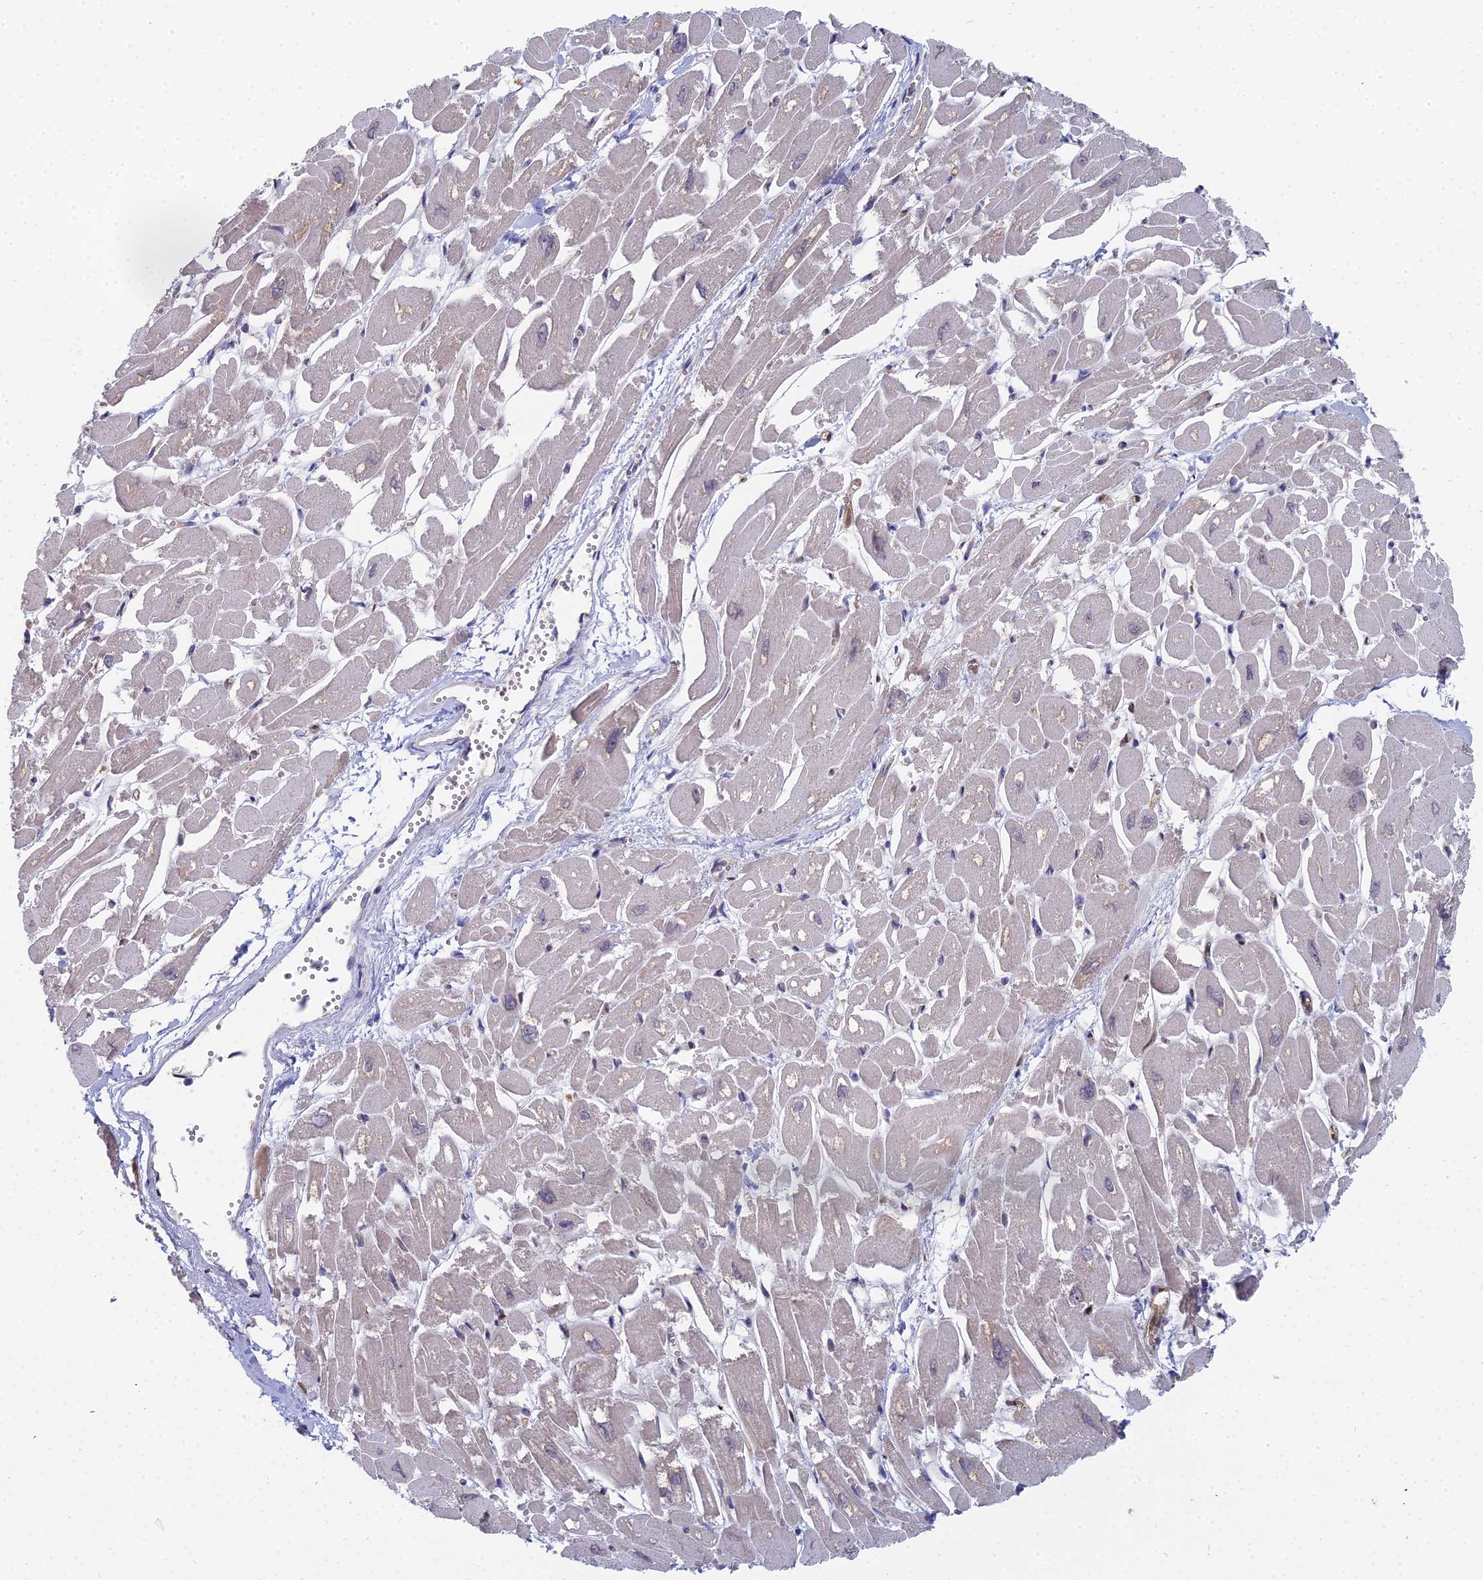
{"staining": {"intensity": "negative", "quantity": "none", "location": "none"}, "tissue": "heart muscle", "cell_type": "Cardiomyocytes", "image_type": "normal", "snomed": [{"axis": "morphology", "description": "Normal tissue, NOS"}, {"axis": "topography", "description": "Heart"}], "caption": "The image shows no significant positivity in cardiomyocytes of heart muscle. The staining was performed using DAB to visualize the protein expression in brown, while the nuclei were stained in blue with hematoxylin (Magnification: 20x).", "gene": "RDX", "patient": {"sex": "male", "age": 54}}